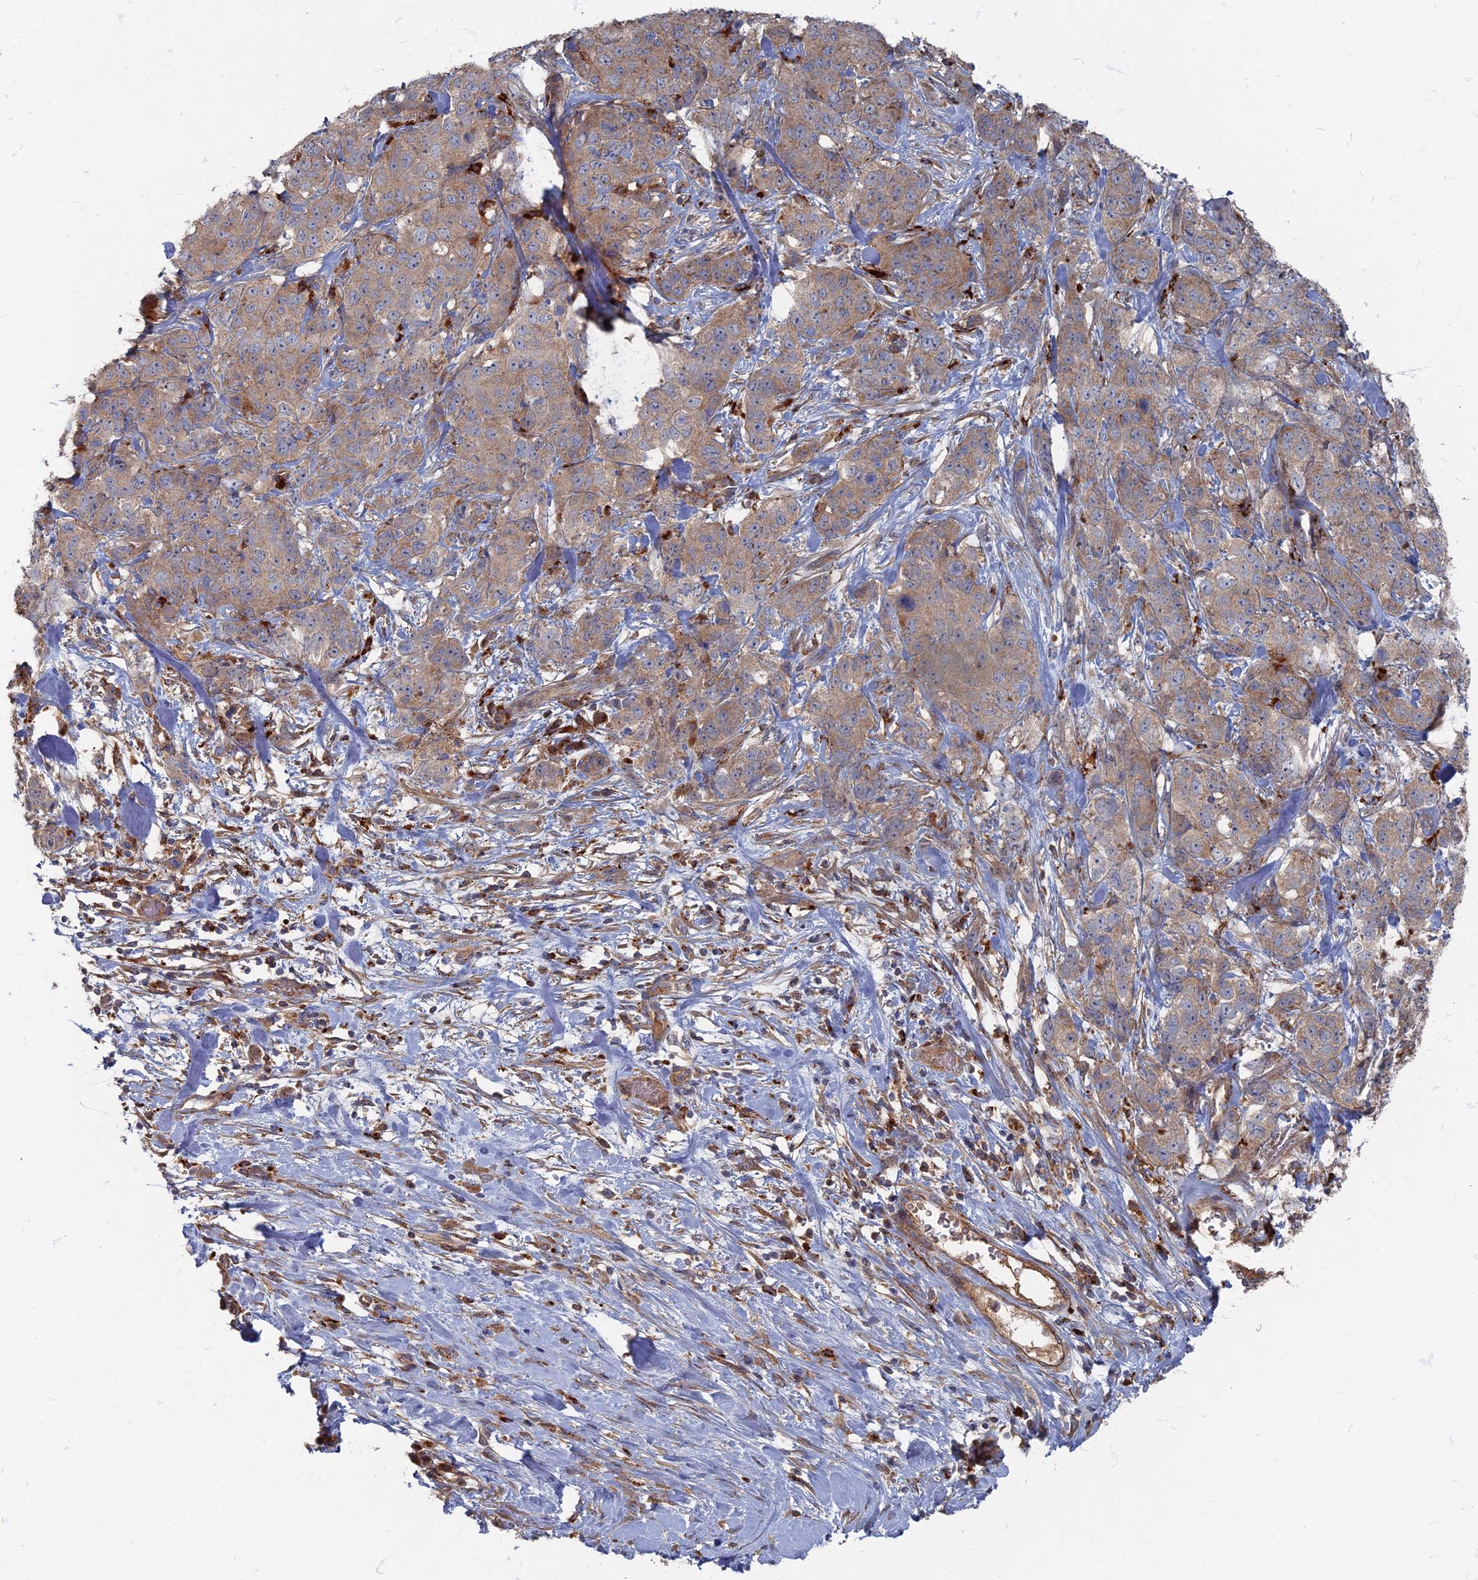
{"staining": {"intensity": "moderate", "quantity": ">75%", "location": "cytoplasmic/membranous"}, "tissue": "stomach cancer", "cell_type": "Tumor cells", "image_type": "cancer", "snomed": [{"axis": "morphology", "description": "Adenocarcinoma, NOS"}, {"axis": "topography", "description": "Stomach"}], "caption": "Human stomach cancer (adenocarcinoma) stained with a brown dye shows moderate cytoplasmic/membranous positive expression in approximately >75% of tumor cells.", "gene": "PPCDC", "patient": {"sex": "male", "age": 48}}